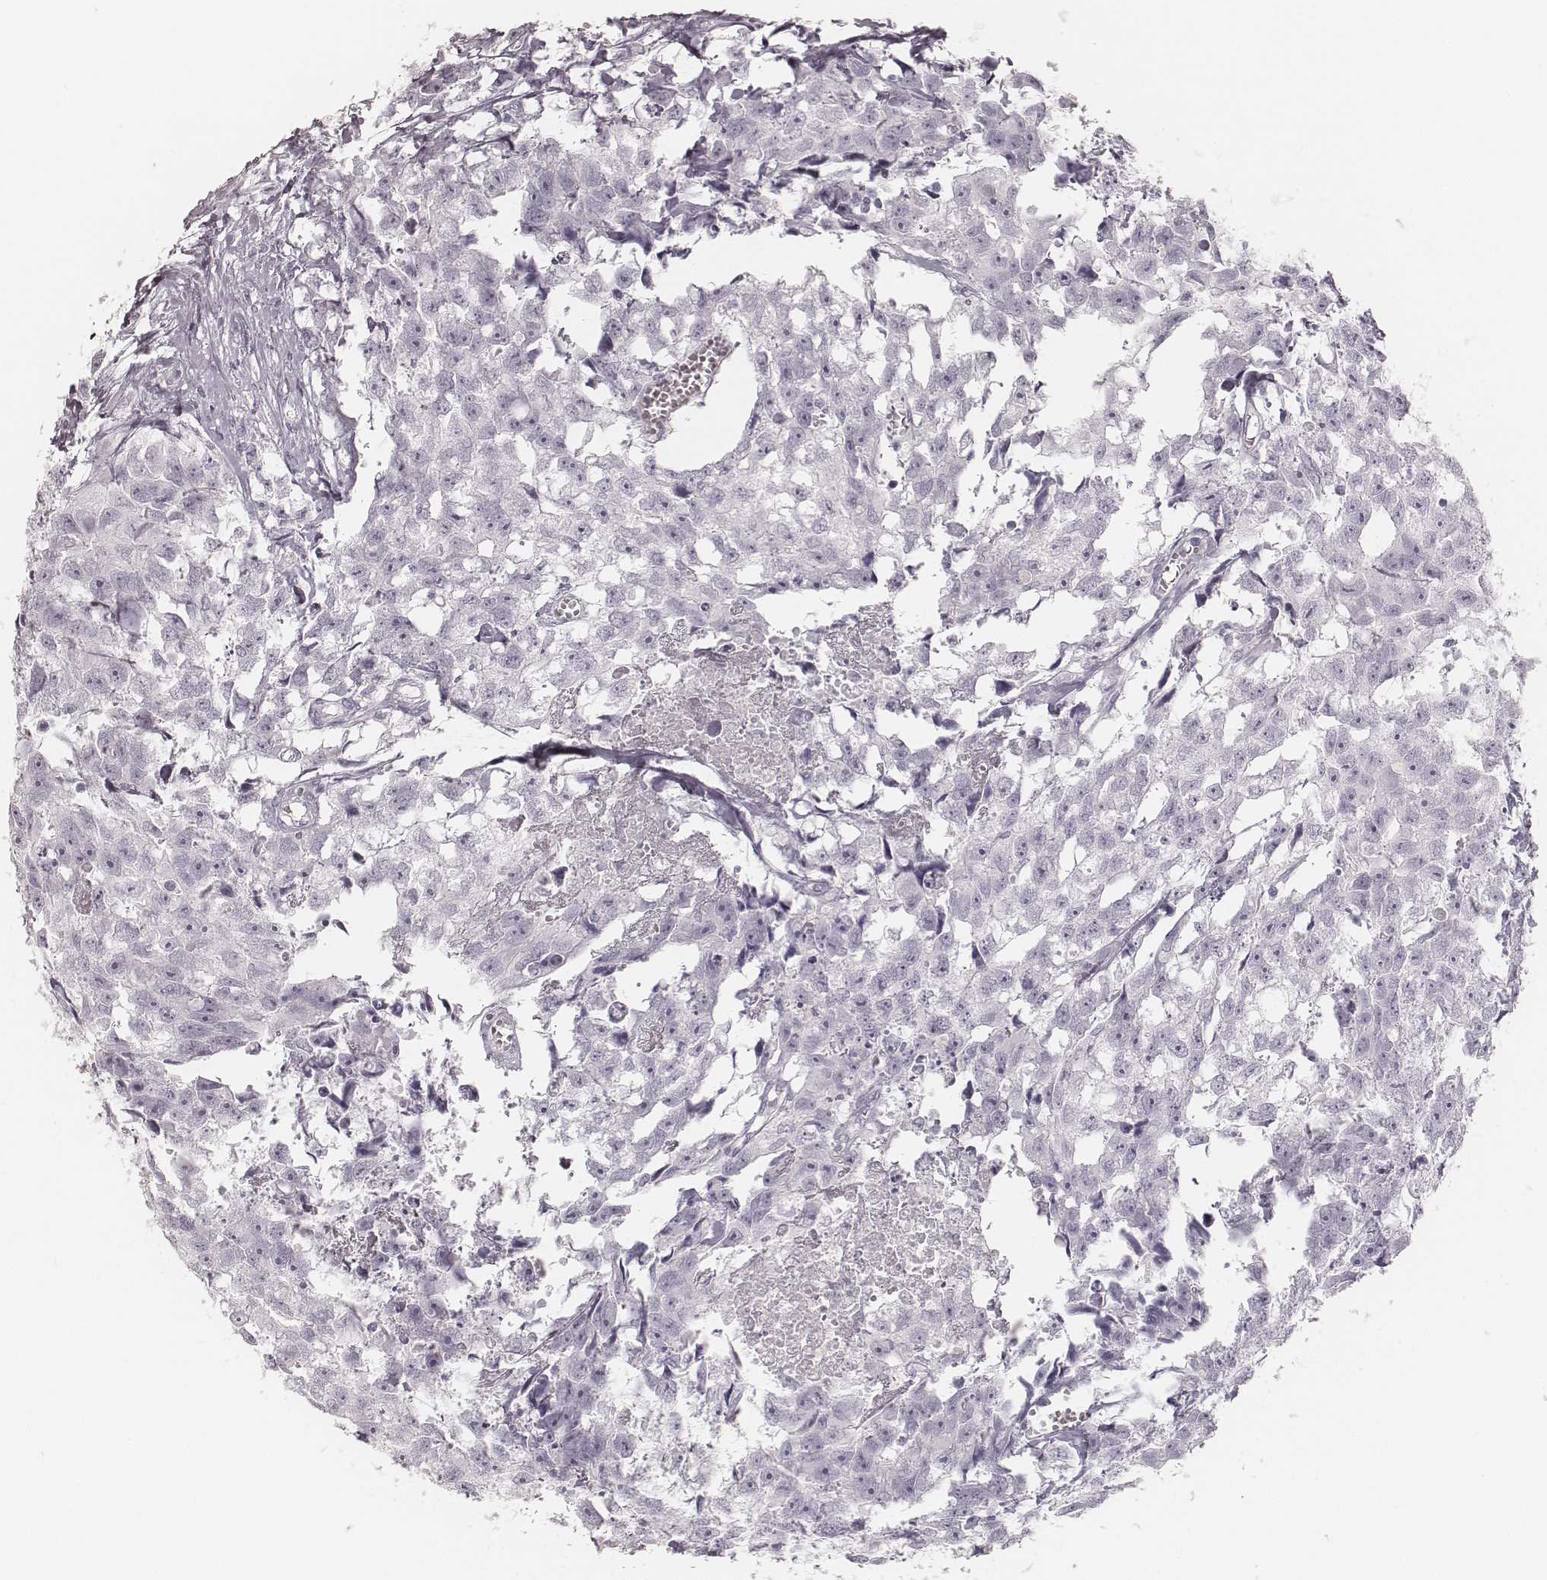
{"staining": {"intensity": "negative", "quantity": "none", "location": "none"}, "tissue": "testis cancer", "cell_type": "Tumor cells", "image_type": "cancer", "snomed": [{"axis": "morphology", "description": "Carcinoma, Embryonal, NOS"}, {"axis": "morphology", "description": "Teratoma, malignant, NOS"}, {"axis": "topography", "description": "Testis"}], "caption": "Testis cancer was stained to show a protein in brown. There is no significant staining in tumor cells. (DAB immunohistochemistry with hematoxylin counter stain).", "gene": "KRT72", "patient": {"sex": "male", "age": 44}}